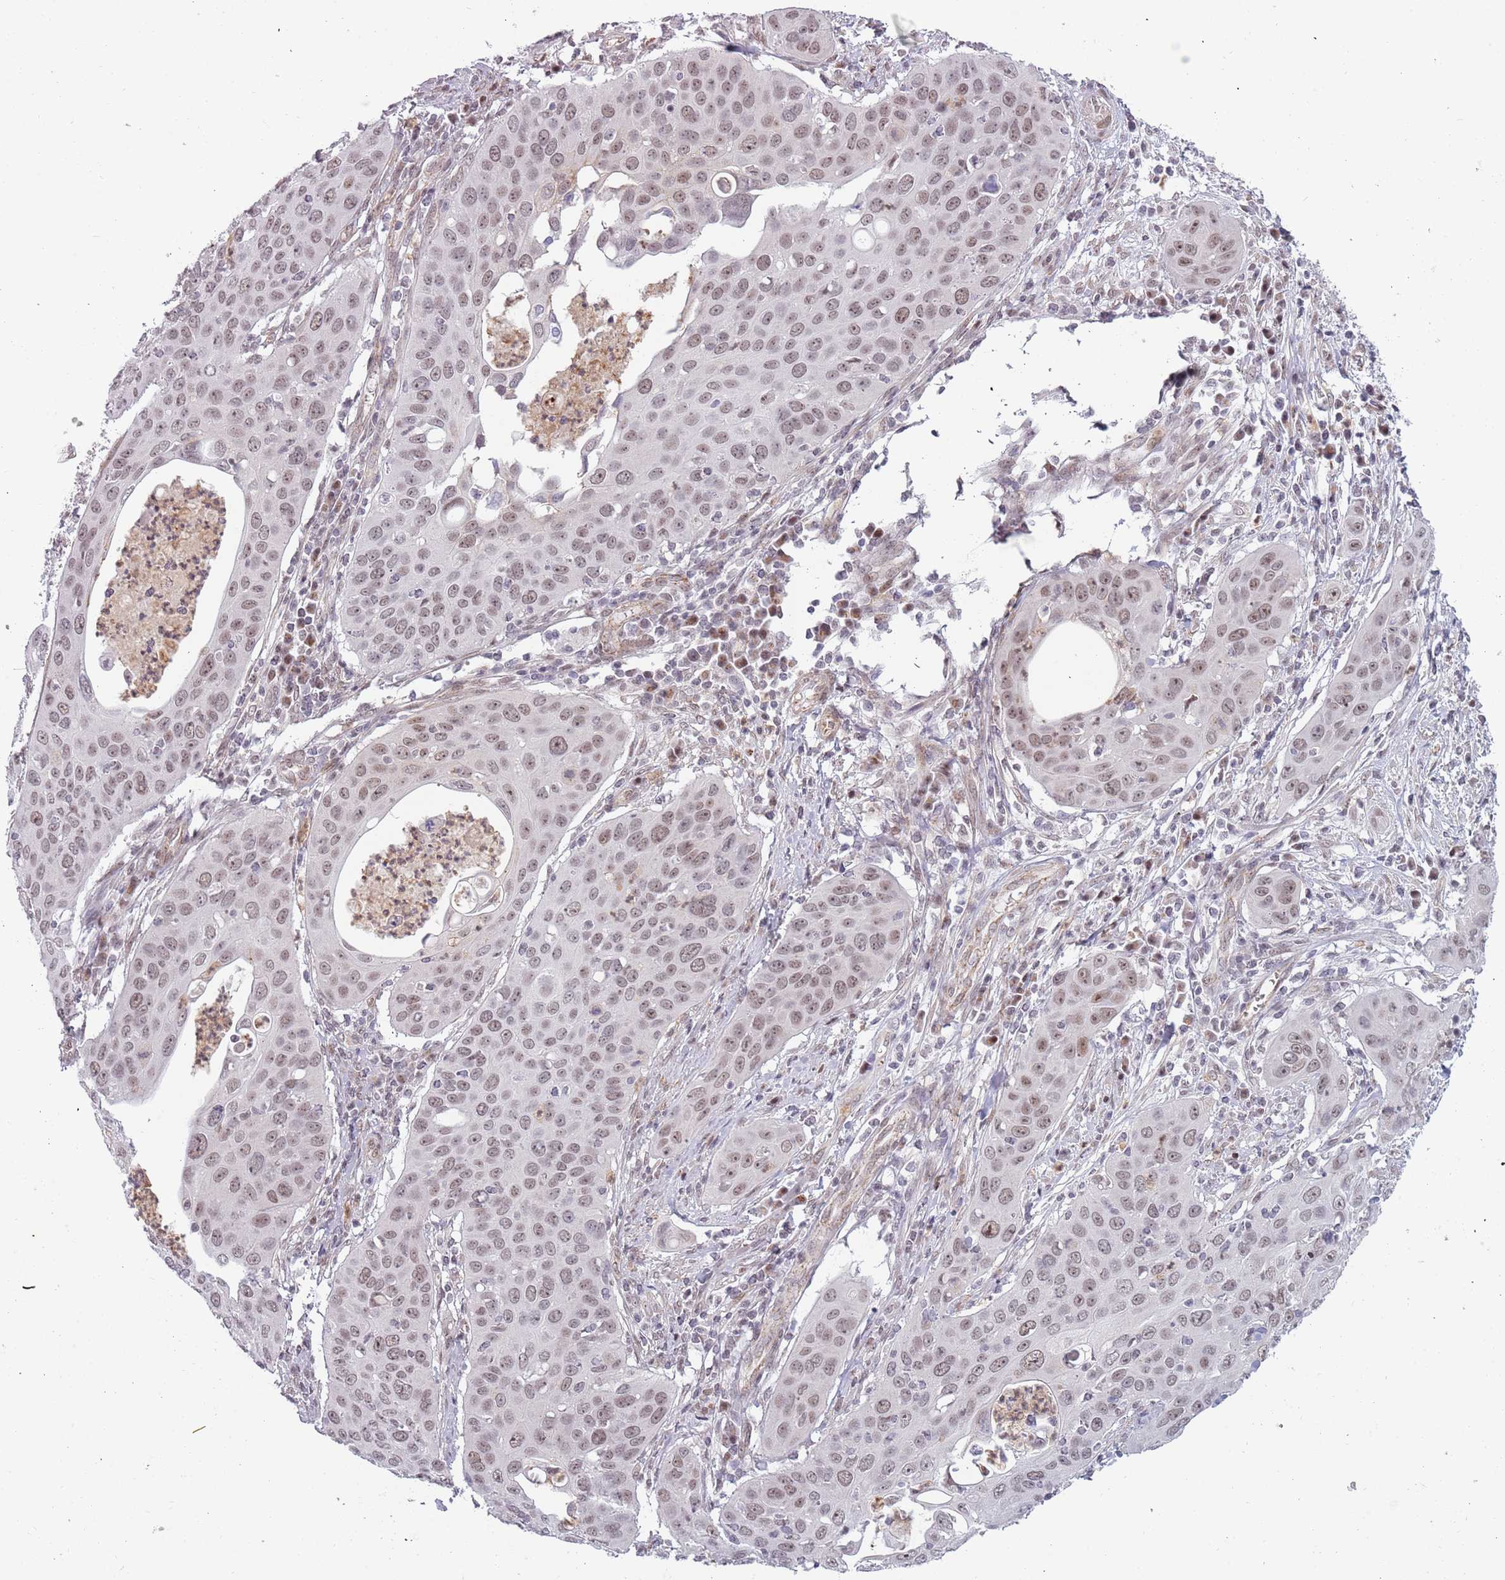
{"staining": {"intensity": "weak", "quantity": ">75%", "location": "nuclear"}, "tissue": "cervical cancer", "cell_type": "Tumor cells", "image_type": "cancer", "snomed": [{"axis": "morphology", "description": "Squamous cell carcinoma, NOS"}, {"axis": "topography", "description": "Cervix"}], "caption": "Immunohistochemistry photomicrograph of human cervical squamous cell carcinoma stained for a protein (brown), which exhibits low levels of weak nuclear positivity in about >75% of tumor cells.", "gene": "REXO4", "patient": {"sex": "female", "age": 36}}